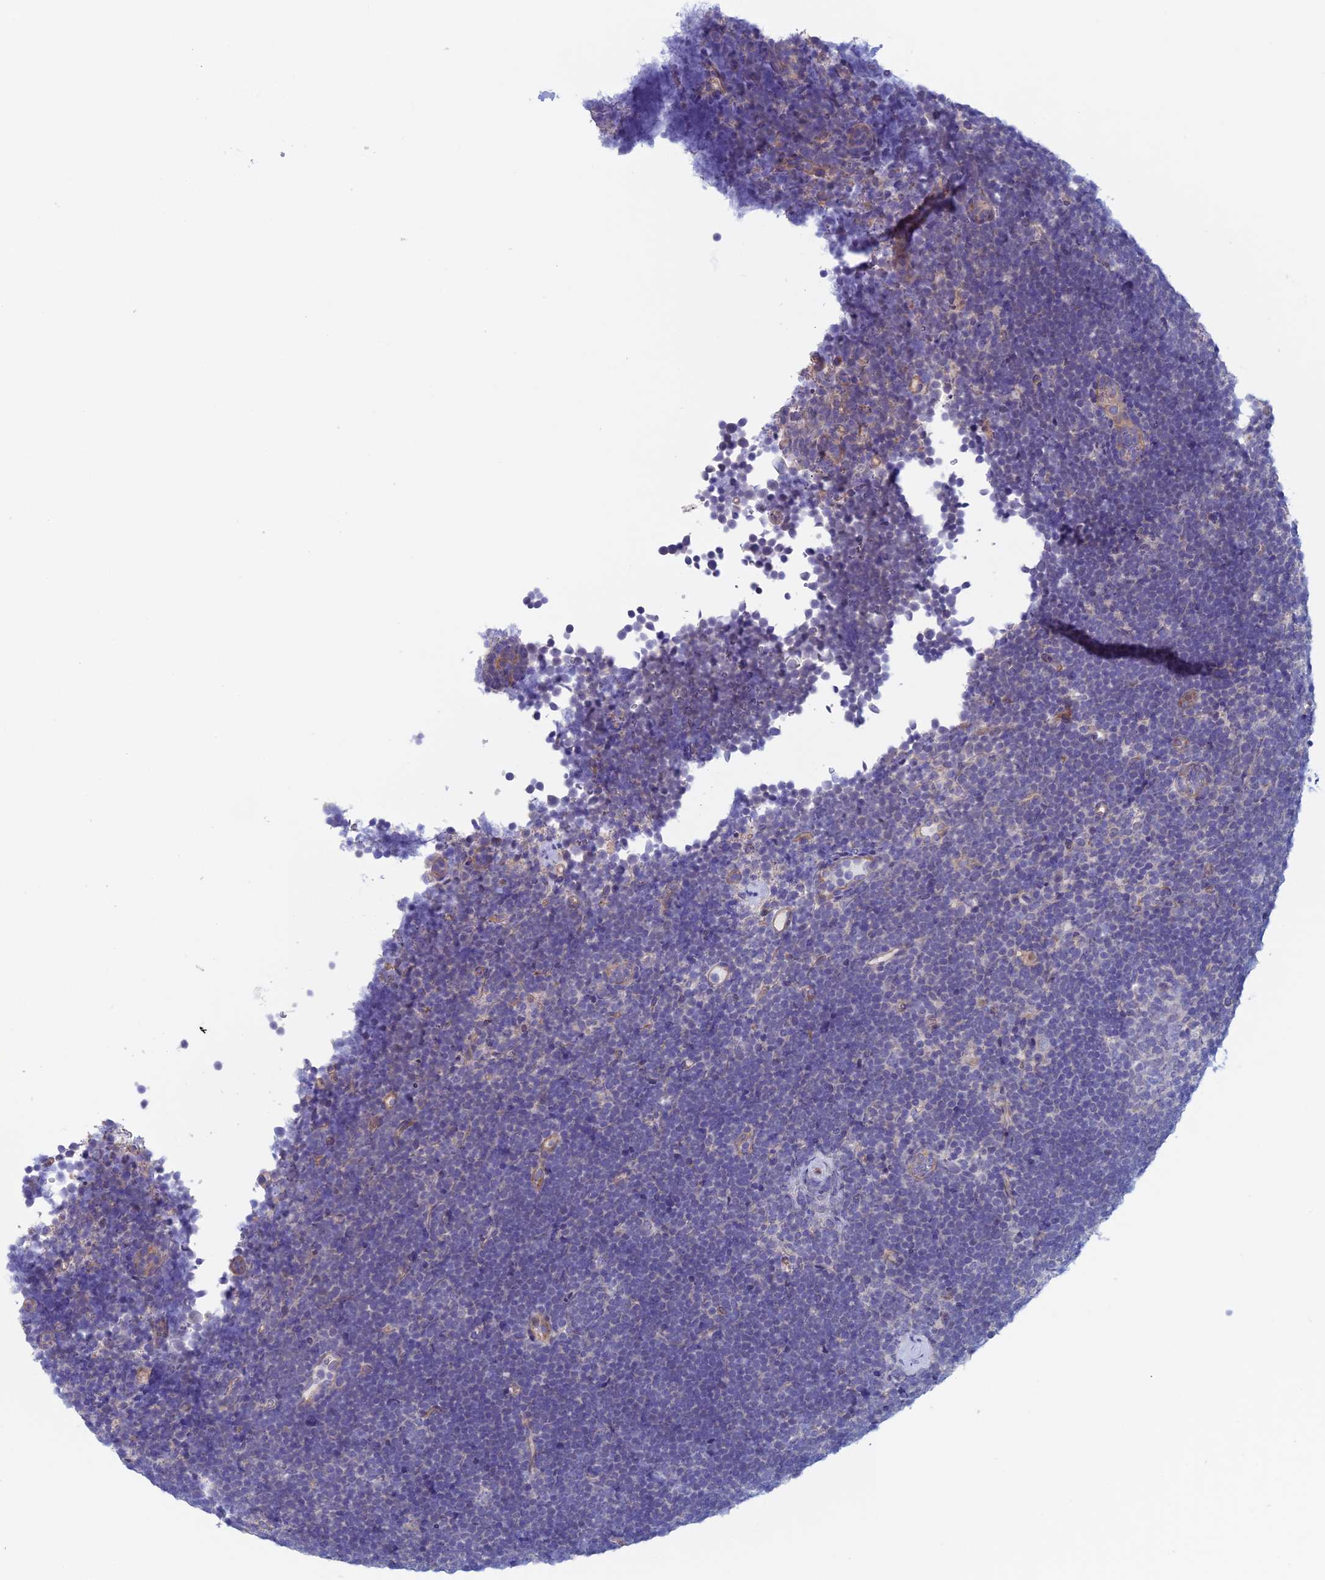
{"staining": {"intensity": "negative", "quantity": "none", "location": "none"}, "tissue": "lymphoma", "cell_type": "Tumor cells", "image_type": "cancer", "snomed": [{"axis": "morphology", "description": "Malignant lymphoma, non-Hodgkin's type, High grade"}, {"axis": "topography", "description": "Lymph node"}], "caption": "IHC histopathology image of human lymphoma stained for a protein (brown), which shows no positivity in tumor cells. (DAB immunohistochemistry (IHC), high magnification).", "gene": "CNOT6L", "patient": {"sex": "male", "age": 13}}